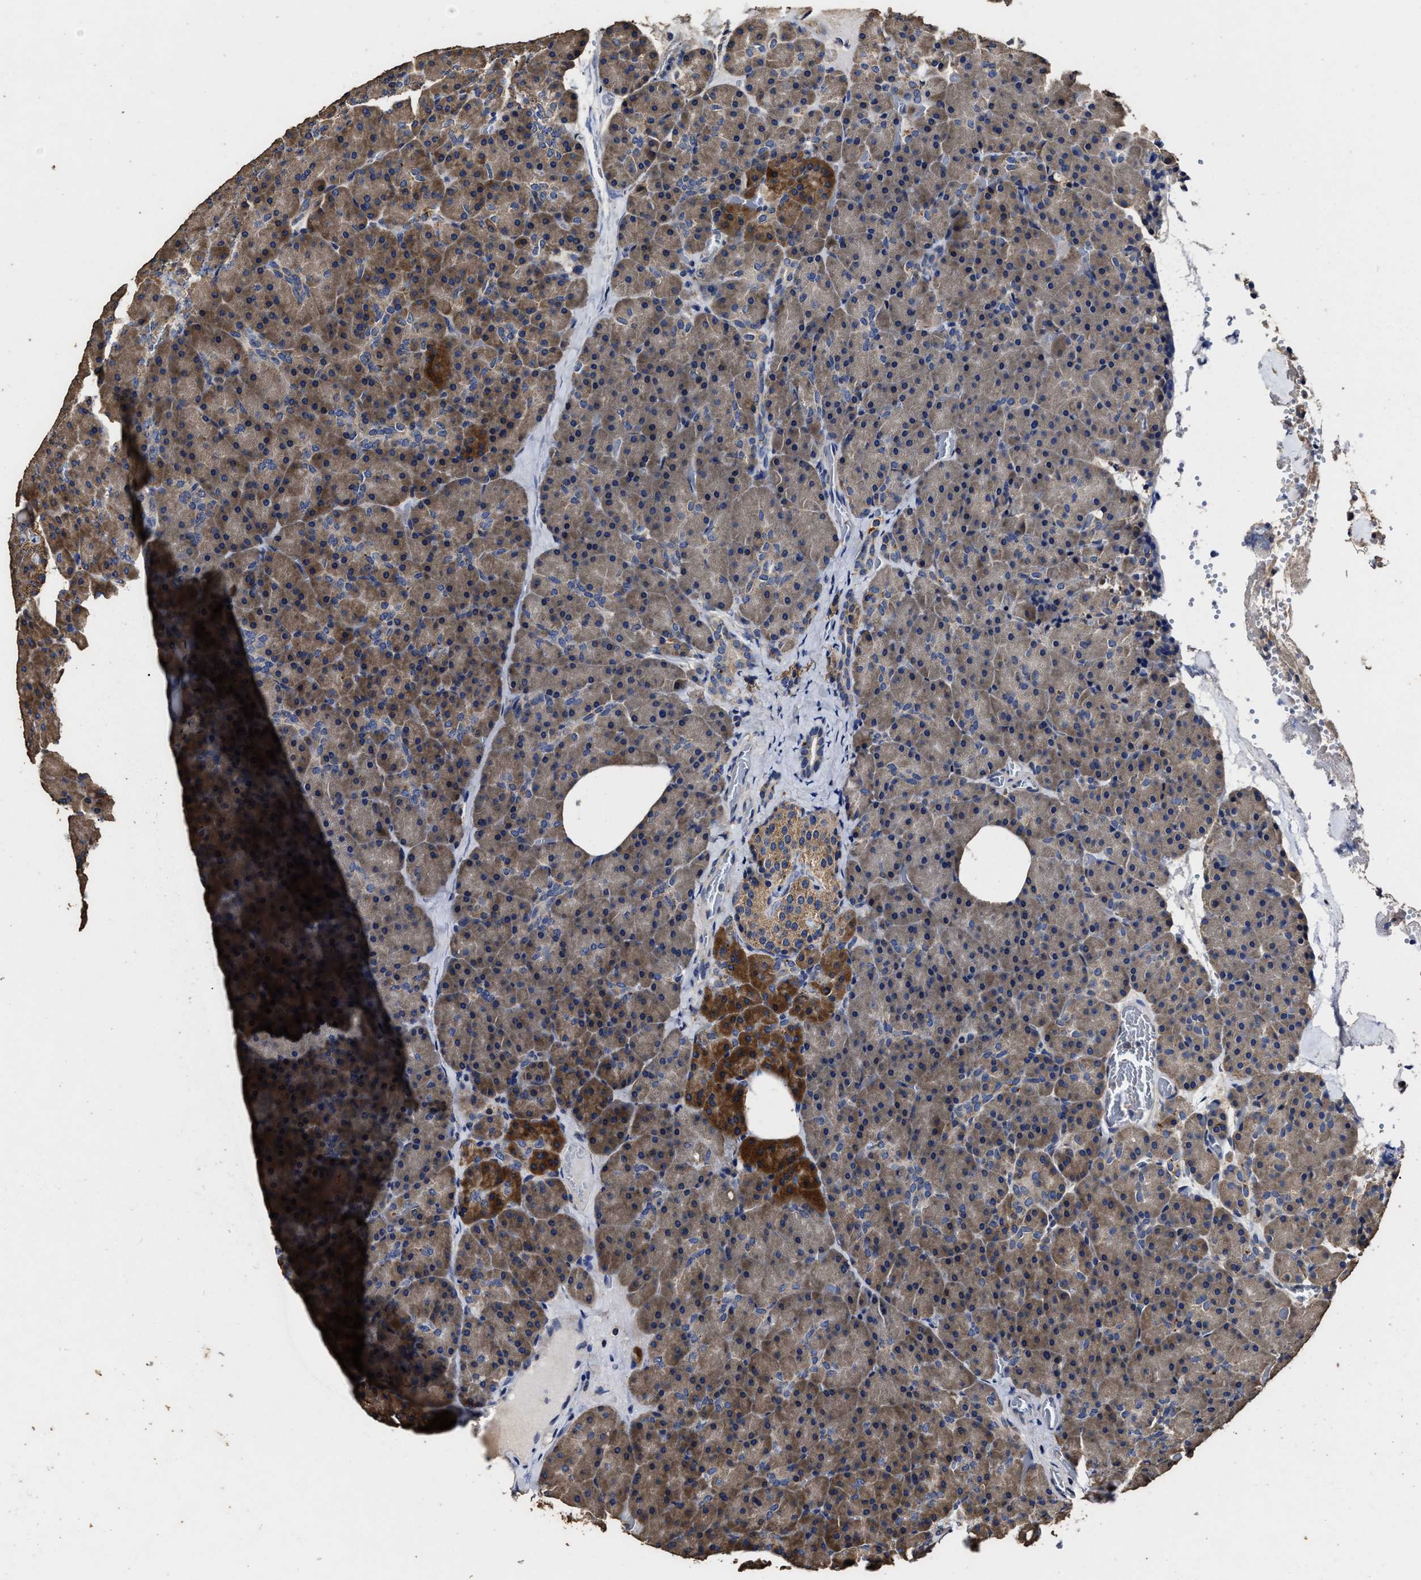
{"staining": {"intensity": "moderate", "quantity": ">75%", "location": "cytoplasmic/membranous"}, "tissue": "pancreas", "cell_type": "Exocrine glandular cells", "image_type": "normal", "snomed": [{"axis": "morphology", "description": "Normal tissue, NOS"}, {"axis": "morphology", "description": "Carcinoid, malignant, NOS"}, {"axis": "topography", "description": "Pancreas"}], "caption": "Normal pancreas reveals moderate cytoplasmic/membranous positivity in about >75% of exocrine glandular cells, visualized by immunohistochemistry.", "gene": "PPM1K", "patient": {"sex": "female", "age": 35}}